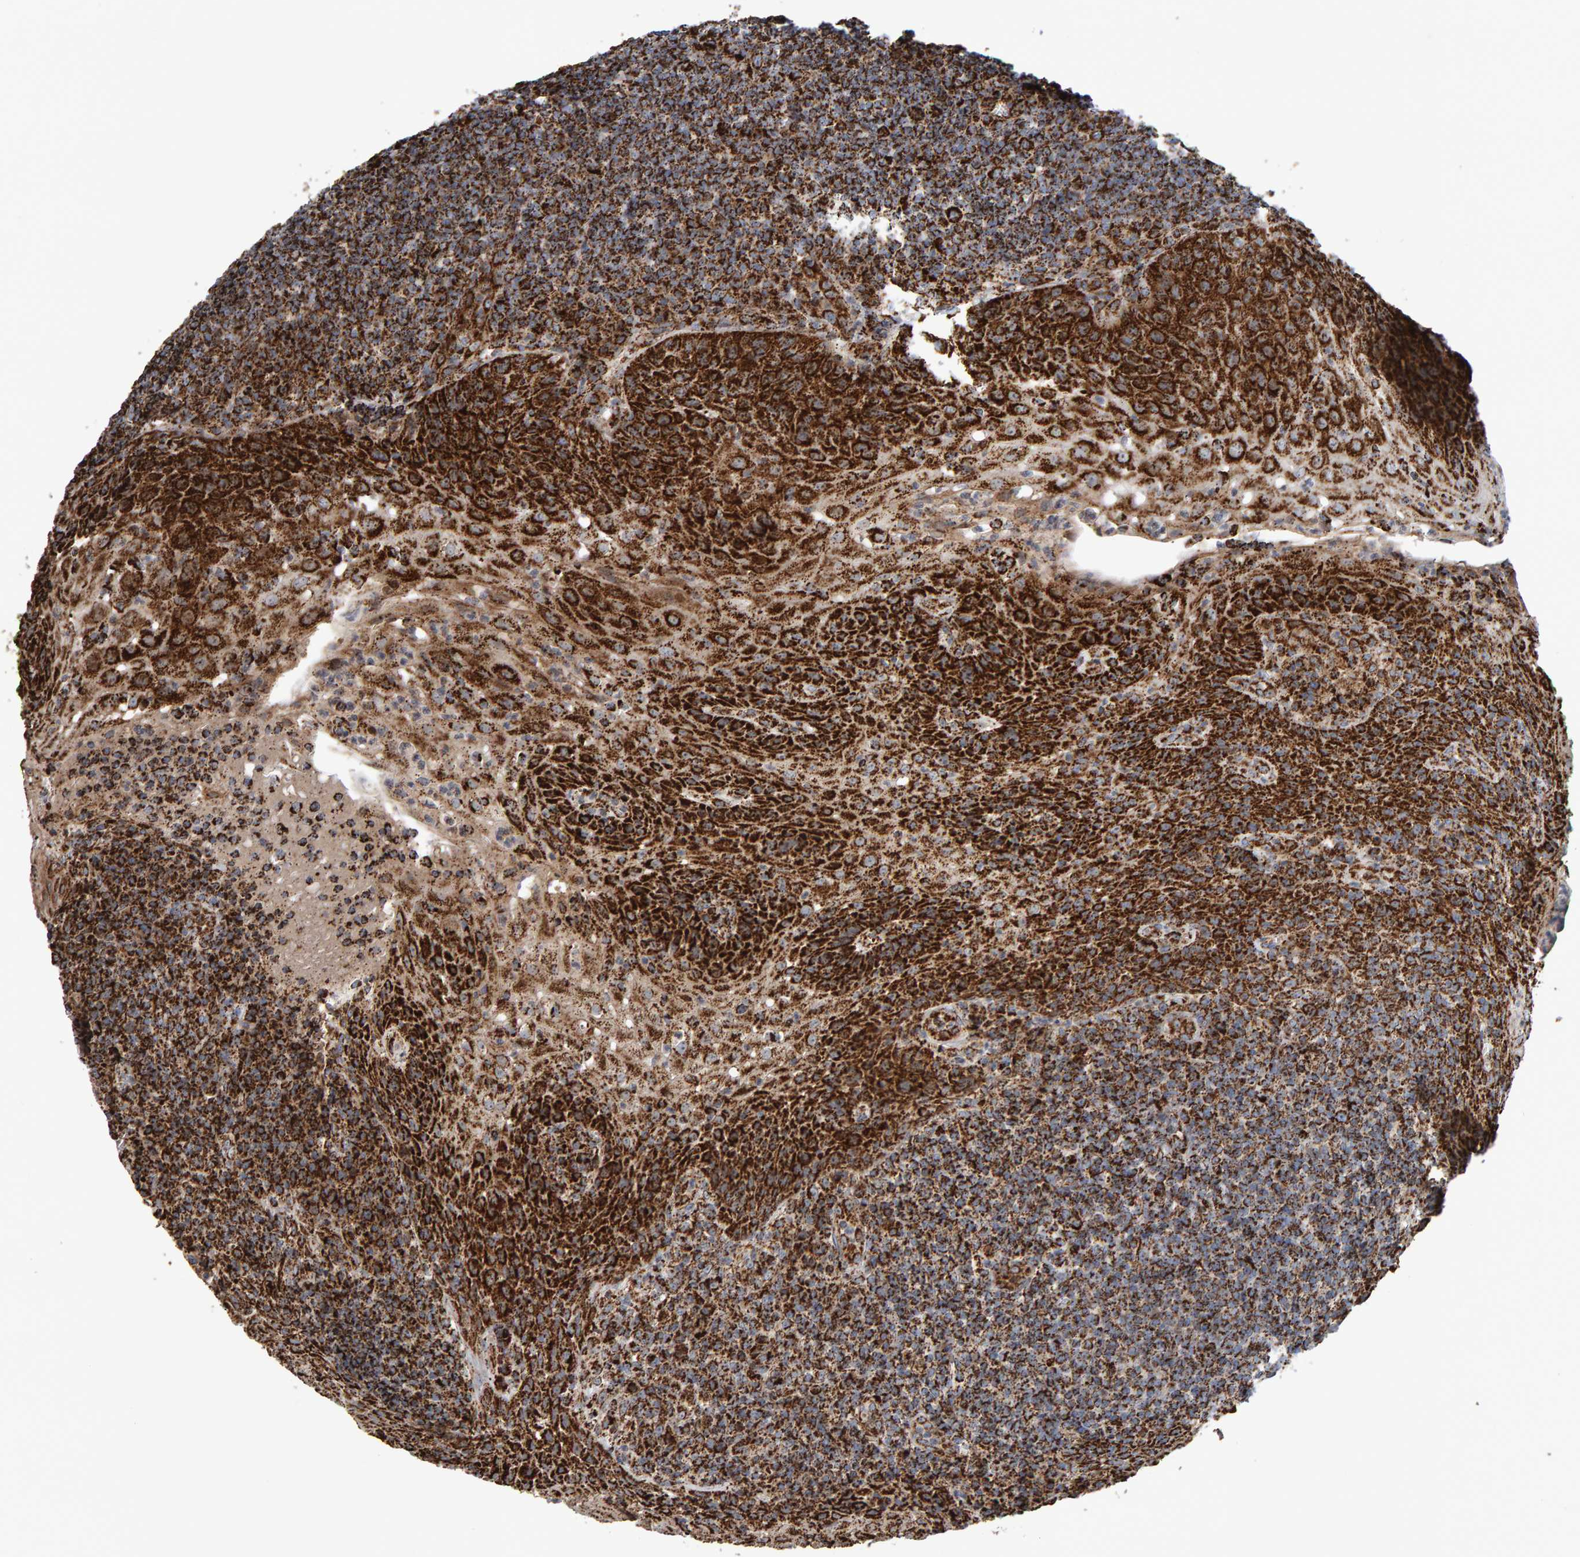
{"staining": {"intensity": "strong", "quantity": "25%-75%", "location": "cytoplasmic/membranous"}, "tissue": "tonsil", "cell_type": "Germinal center cells", "image_type": "normal", "snomed": [{"axis": "morphology", "description": "Normal tissue, NOS"}, {"axis": "topography", "description": "Tonsil"}], "caption": "Immunohistochemical staining of normal tonsil exhibits 25%-75% levels of strong cytoplasmic/membranous protein positivity in approximately 25%-75% of germinal center cells.", "gene": "MRPL45", "patient": {"sex": "male", "age": 37}}